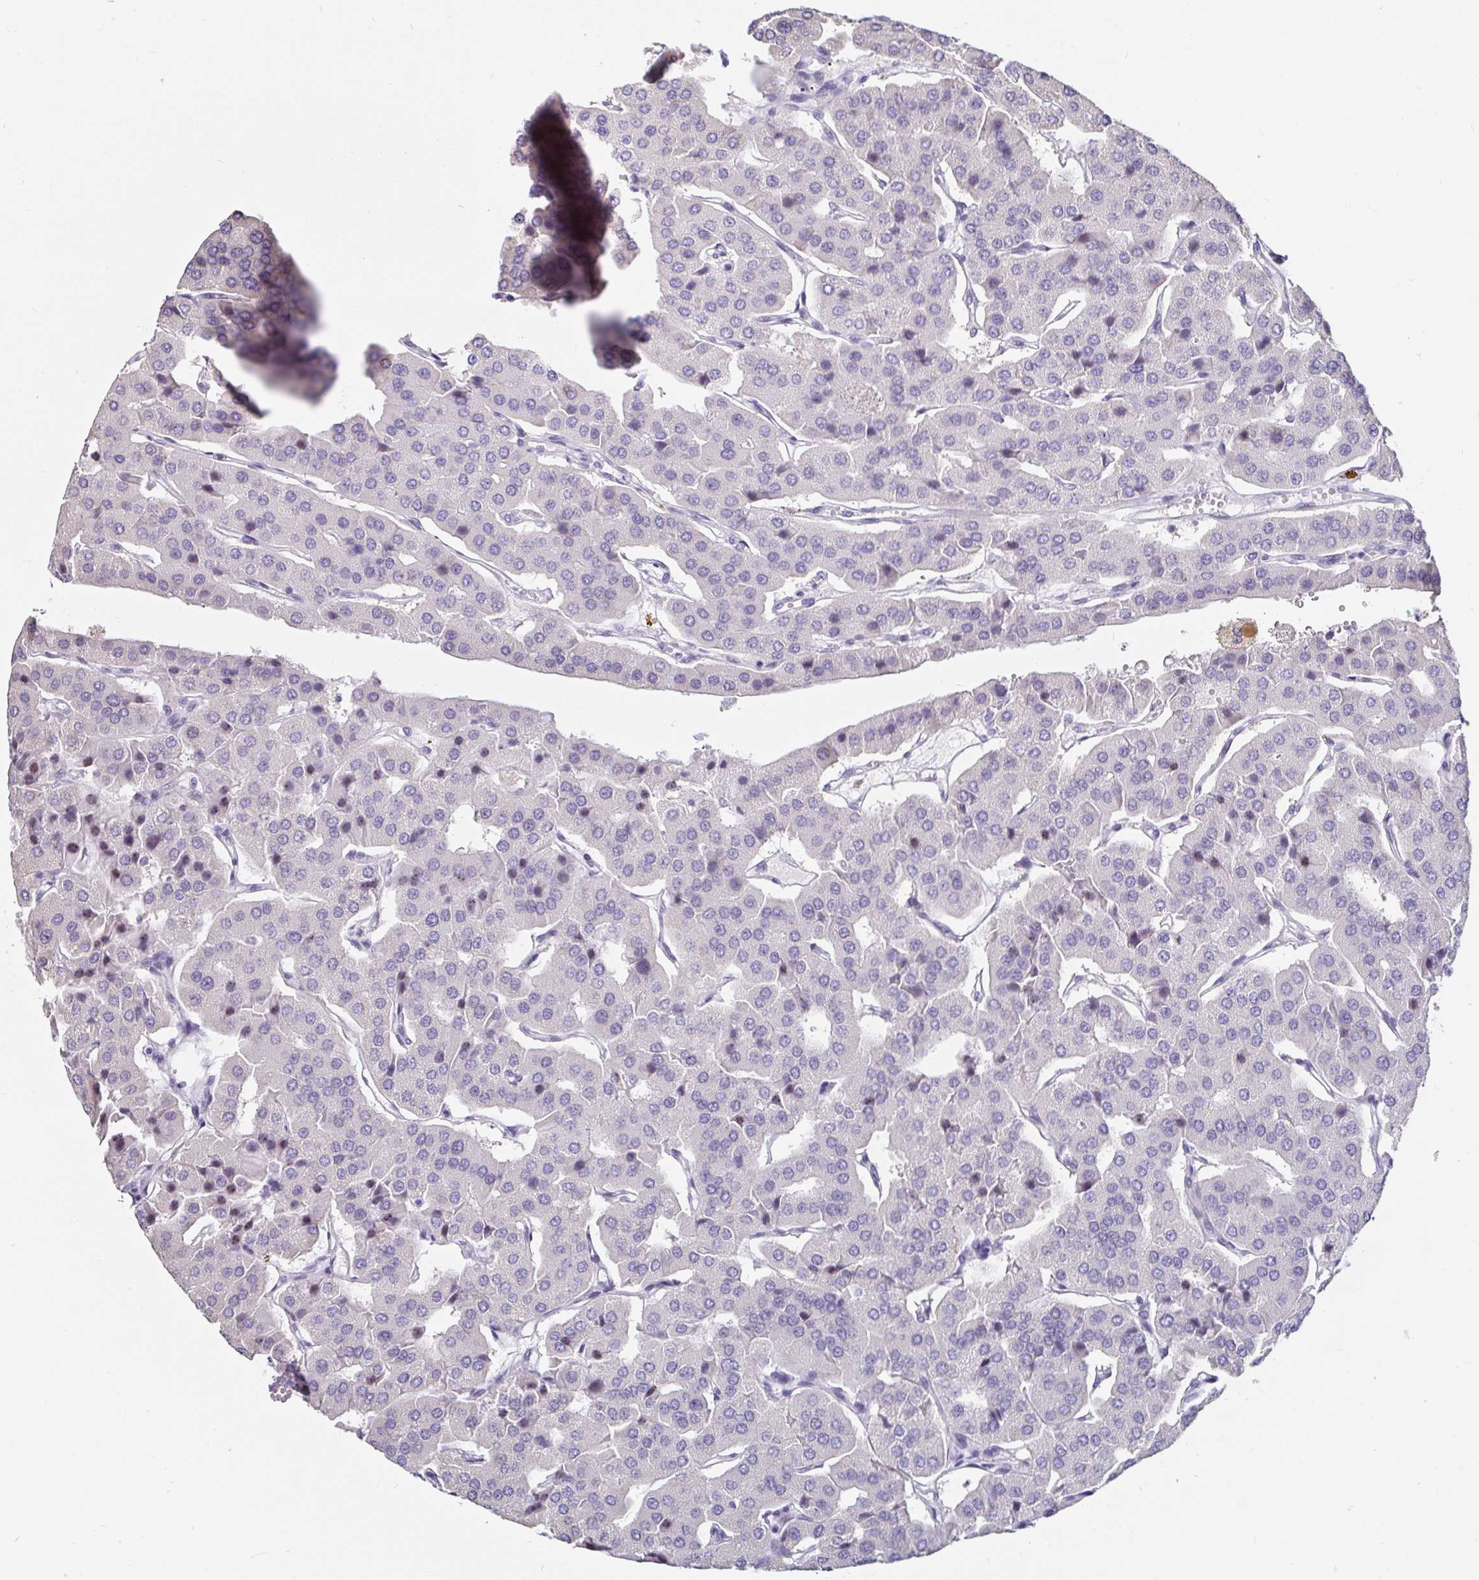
{"staining": {"intensity": "weak", "quantity": "<25%", "location": "nuclear"}, "tissue": "parathyroid gland", "cell_type": "Glandular cells", "image_type": "normal", "snomed": [{"axis": "morphology", "description": "Normal tissue, NOS"}, {"axis": "morphology", "description": "Adenoma, NOS"}, {"axis": "topography", "description": "Parathyroid gland"}], "caption": "Immunohistochemical staining of unremarkable parathyroid gland displays no significant positivity in glandular cells.", "gene": "ANLN", "patient": {"sex": "female", "age": 86}}